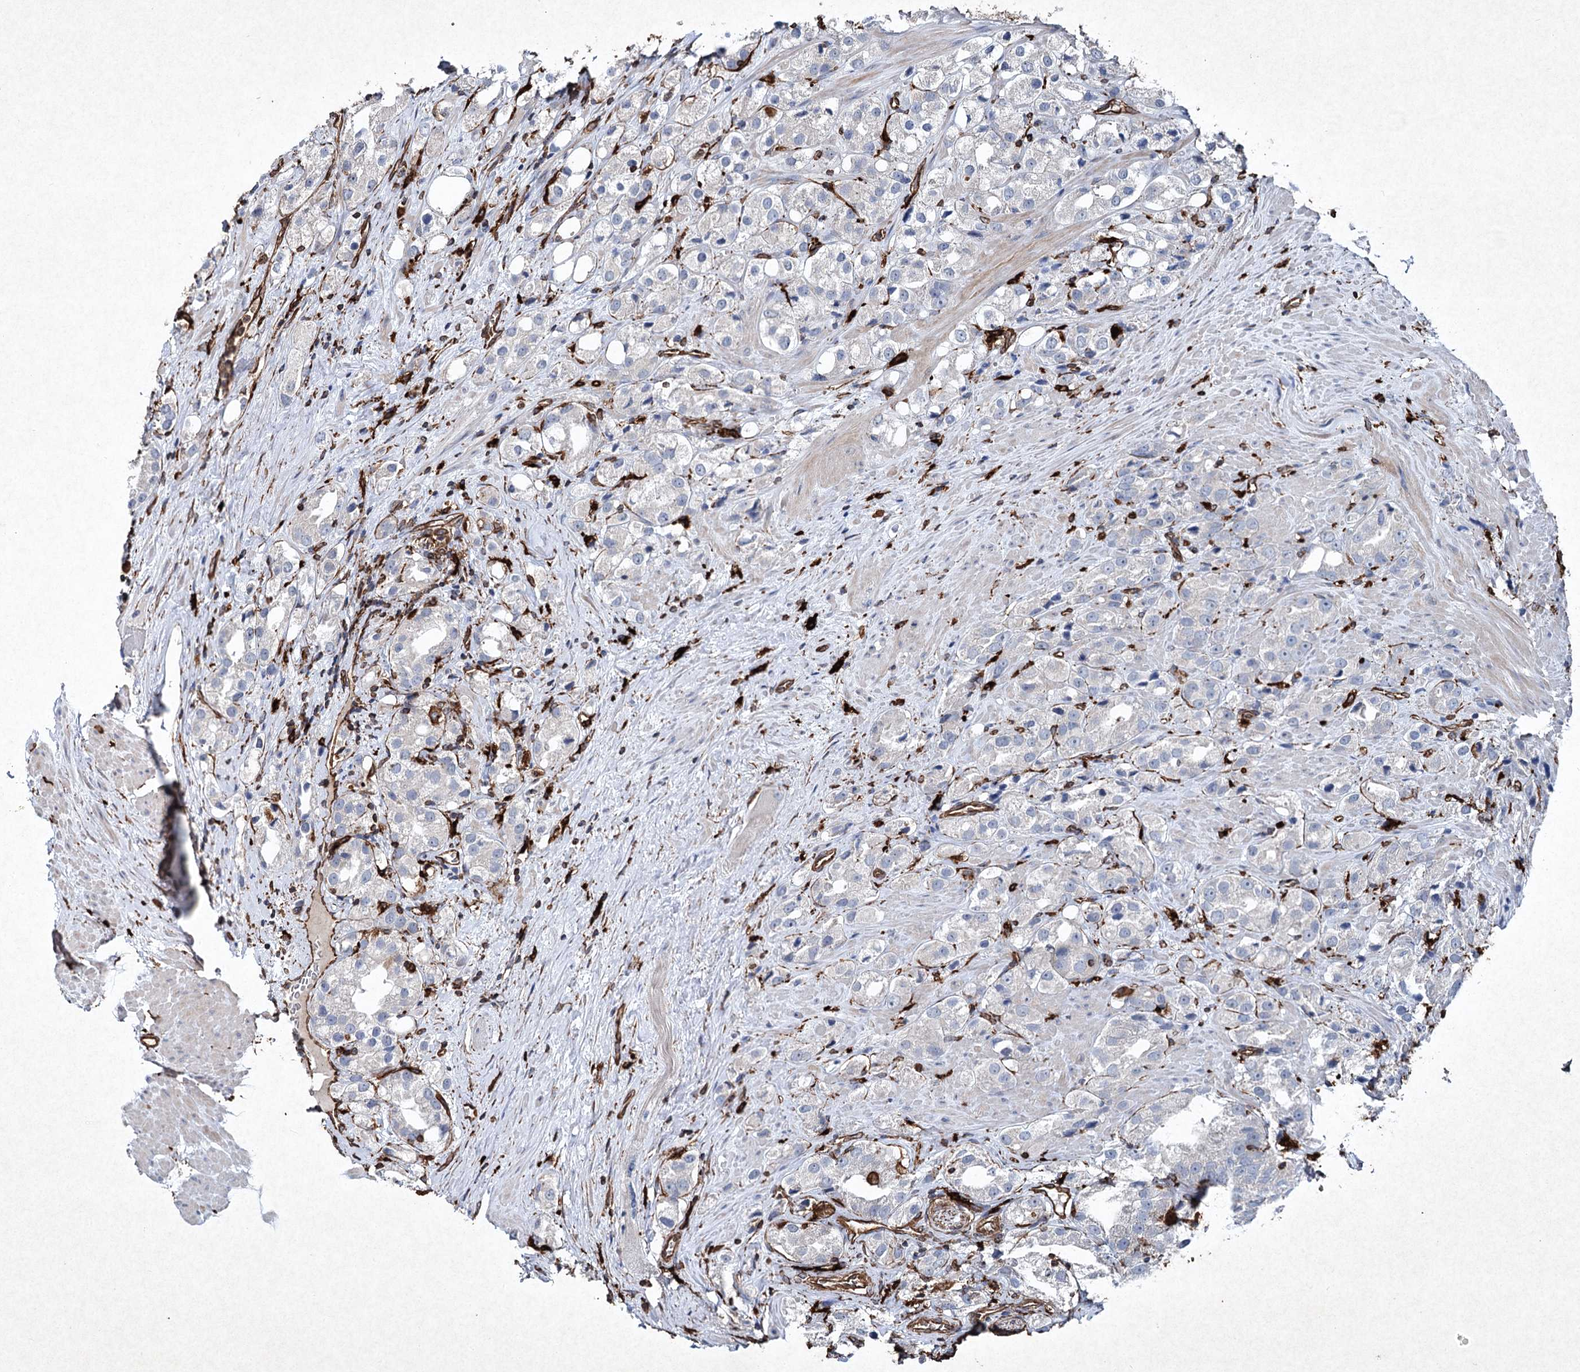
{"staining": {"intensity": "negative", "quantity": "none", "location": "none"}, "tissue": "prostate cancer", "cell_type": "Tumor cells", "image_type": "cancer", "snomed": [{"axis": "morphology", "description": "Adenocarcinoma, NOS"}, {"axis": "topography", "description": "Prostate"}], "caption": "A histopathology image of human prostate adenocarcinoma is negative for staining in tumor cells. (Immunohistochemistry, brightfield microscopy, high magnification).", "gene": "CLEC4M", "patient": {"sex": "male", "age": 79}}